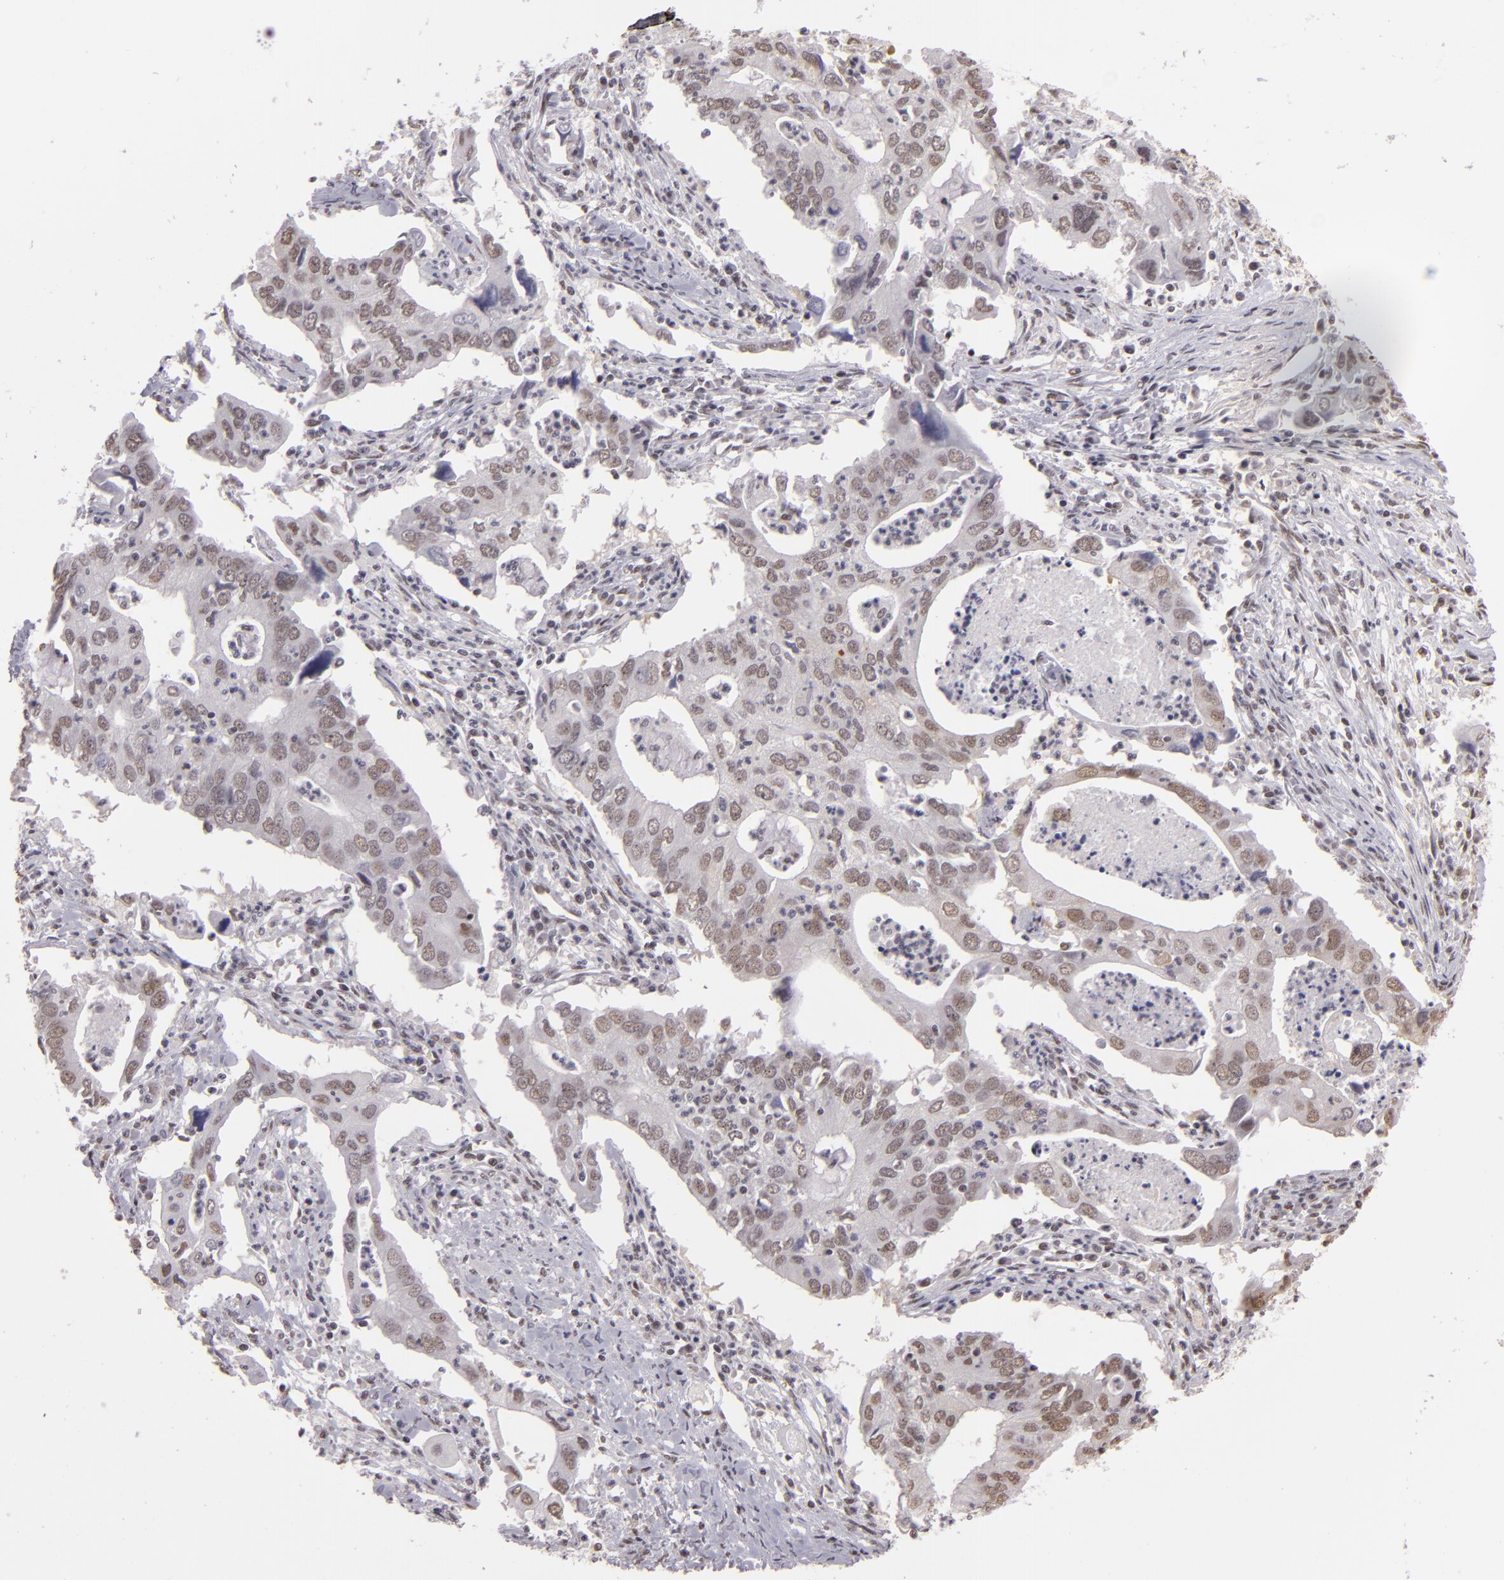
{"staining": {"intensity": "weak", "quantity": "25%-75%", "location": "nuclear"}, "tissue": "lung cancer", "cell_type": "Tumor cells", "image_type": "cancer", "snomed": [{"axis": "morphology", "description": "Adenocarcinoma, NOS"}, {"axis": "topography", "description": "Lung"}], "caption": "Protein staining displays weak nuclear staining in approximately 25%-75% of tumor cells in lung adenocarcinoma.", "gene": "INTS6", "patient": {"sex": "male", "age": 48}}